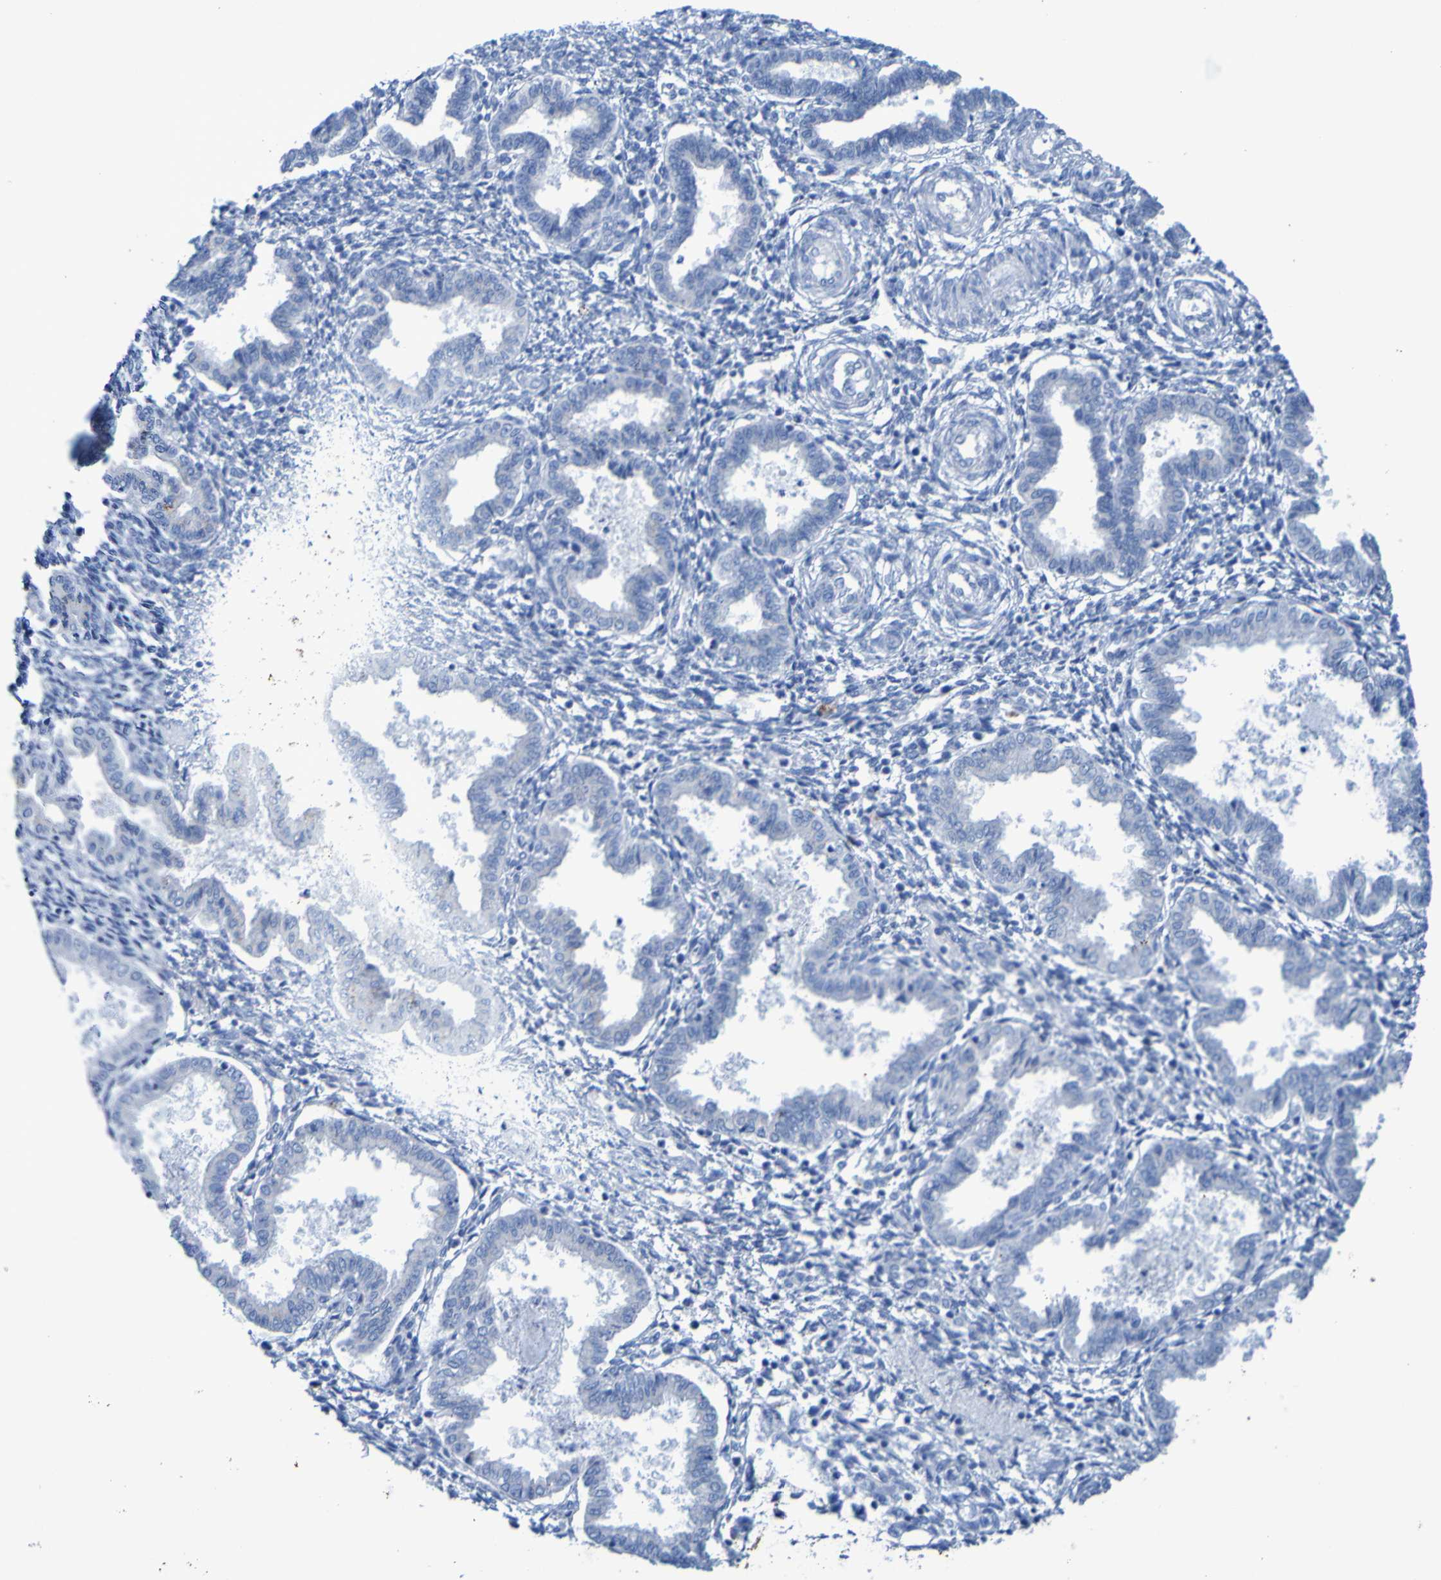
{"staining": {"intensity": "negative", "quantity": "none", "location": "none"}, "tissue": "endometrium", "cell_type": "Cells in endometrial stroma", "image_type": "normal", "snomed": [{"axis": "morphology", "description": "Normal tissue, NOS"}, {"axis": "topography", "description": "Endometrium"}], "caption": "Immunohistochemistry micrograph of benign endometrium: human endometrium stained with DAB shows no significant protein positivity in cells in endometrial stroma.", "gene": "ACMSD", "patient": {"sex": "female", "age": 33}}